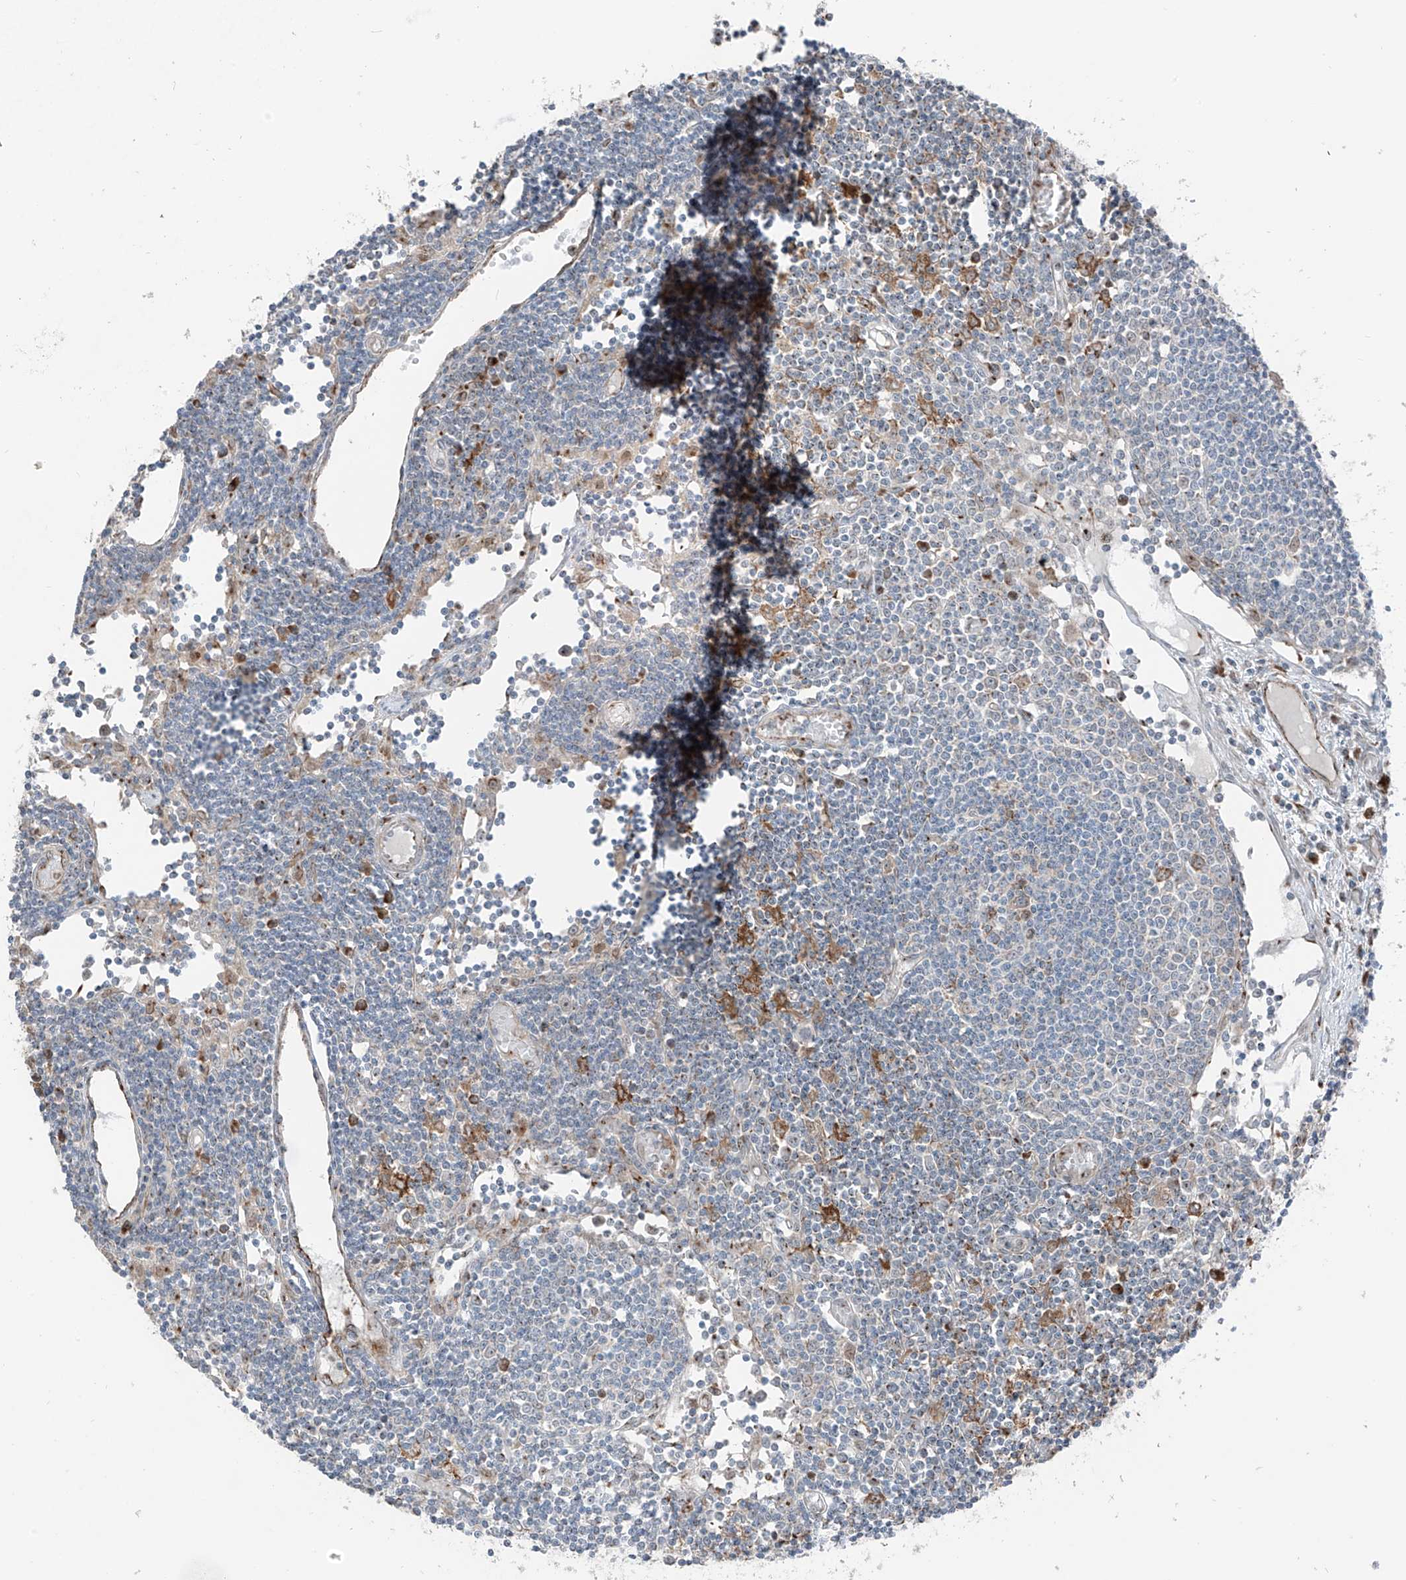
{"staining": {"intensity": "moderate", "quantity": "<25%", "location": "cytoplasmic/membranous"}, "tissue": "lymph node", "cell_type": "Germinal center cells", "image_type": "normal", "snomed": [{"axis": "morphology", "description": "Normal tissue, NOS"}, {"axis": "topography", "description": "Lymph node"}], "caption": "Immunohistochemical staining of unremarkable human lymph node reveals low levels of moderate cytoplasmic/membranous expression in about <25% of germinal center cells. (Brightfield microscopy of DAB IHC at high magnification).", "gene": "ERLEC1", "patient": {"sex": "female", "age": 11}}